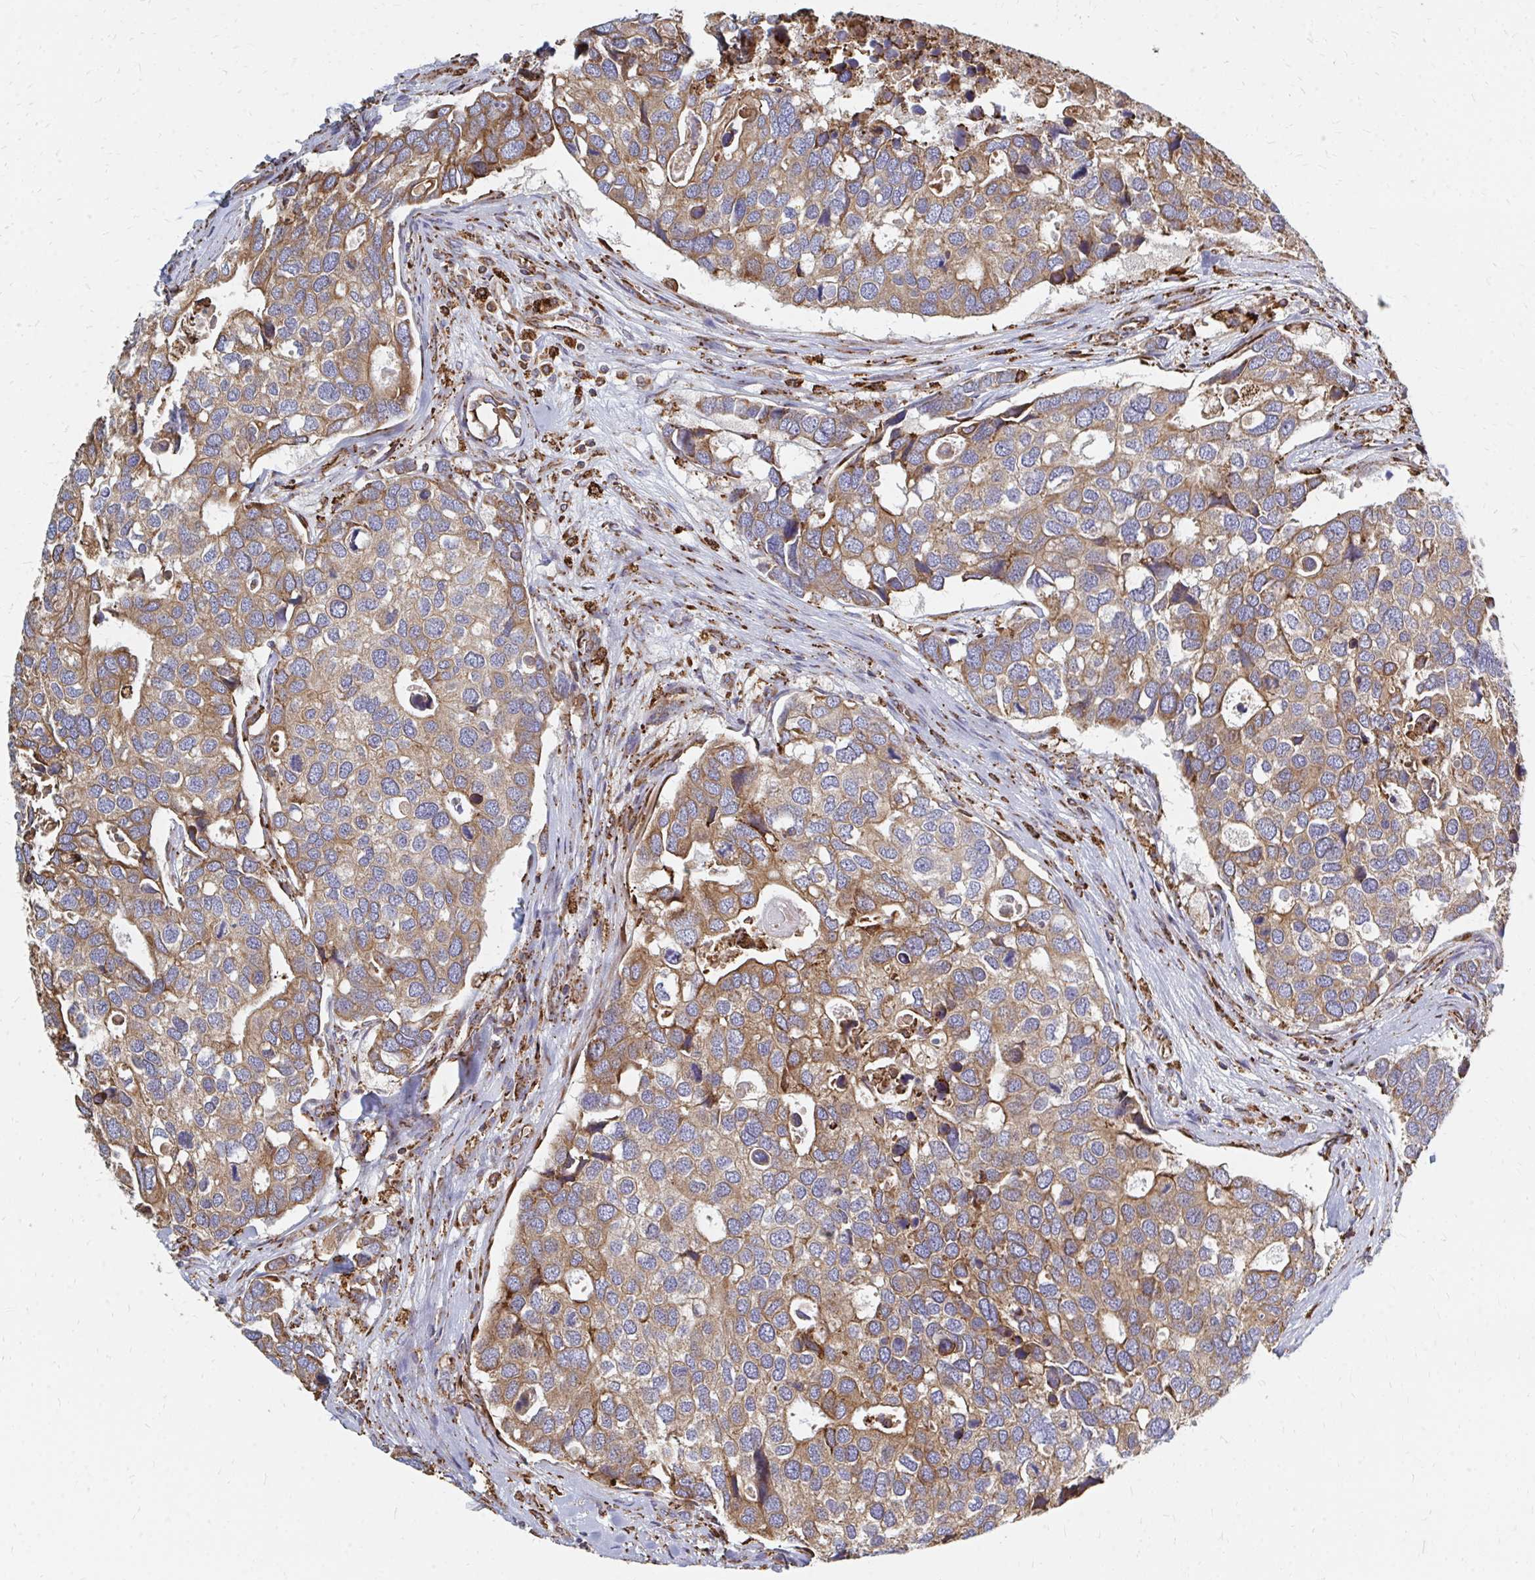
{"staining": {"intensity": "moderate", "quantity": "25%-75%", "location": "cytoplasmic/membranous"}, "tissue": "breast cancer", "cell_type": "Tumor cells", "image_type": "cancer", "snomed": [{"axis": "morphology", "description": "Duct carcinoma"}, {"axis": "topography", "description": "Breast"}], "caption": "The photomicrograph exhibits staining of breast infiltrating ductal carcinoma, revealing moderate cytoplasmic/membranous protein expression (brown color) within tumor cells.", "gene": "PPP1R13L", "patient": {"sex": "female", "age": 83}}